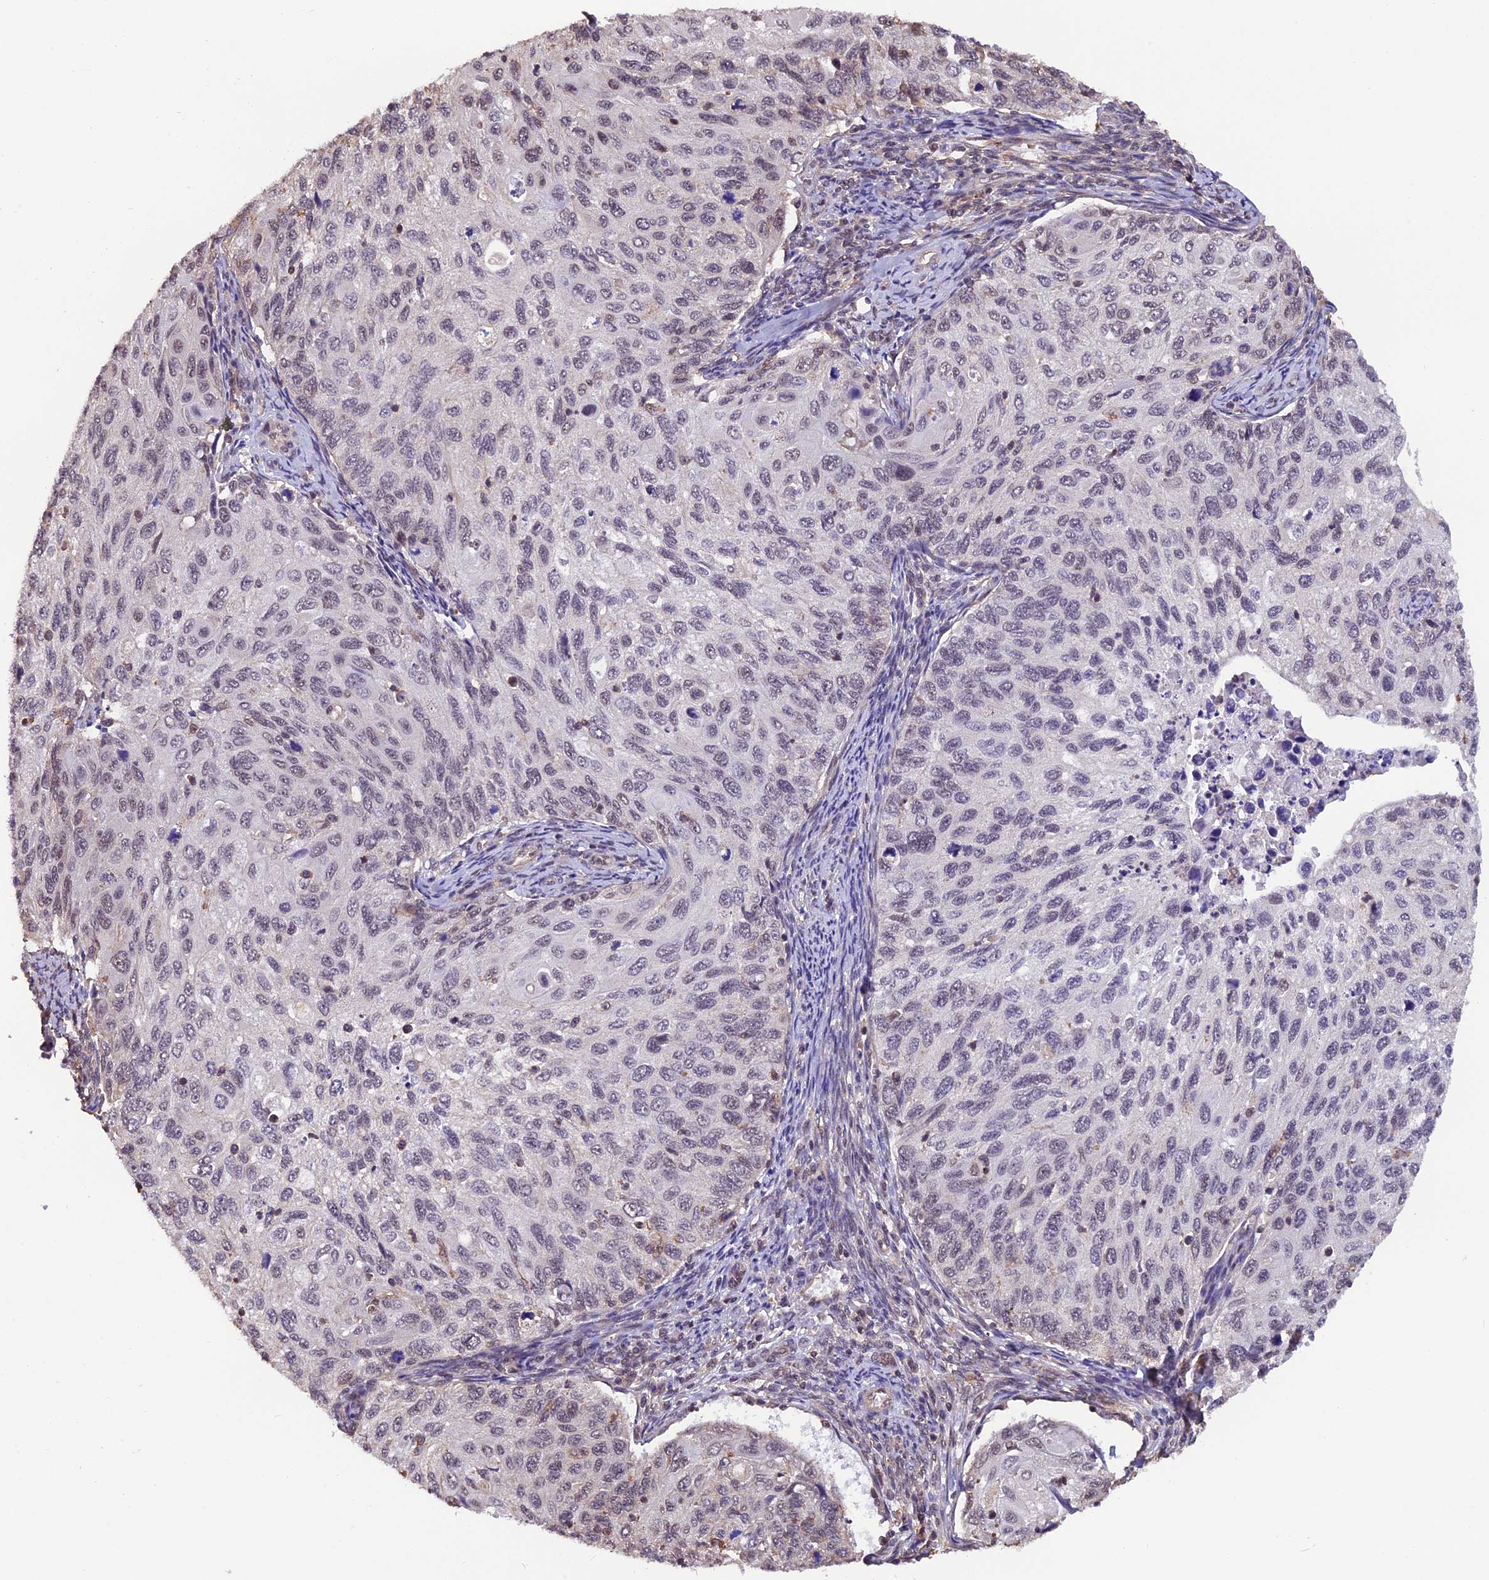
{"staining": {"intensity": "weak", "quantity": "<25%", "location": "nuclear"}, "tissue": "cervical cancer", "cell_type": "Tumor cells", "image_type": "cancer", "snomed": [{"axis": "morphology", "description": "Squamous cell carcinoma, NOS"}, {"axis": "topography", "description": "Cervix"}], "caption": "Tumor cells are negative for protein expression in human cervical cancer (squamous cell carcinoma).", "gene": "ZC3H4", "patient": {"sex": "female", "age": 70}}